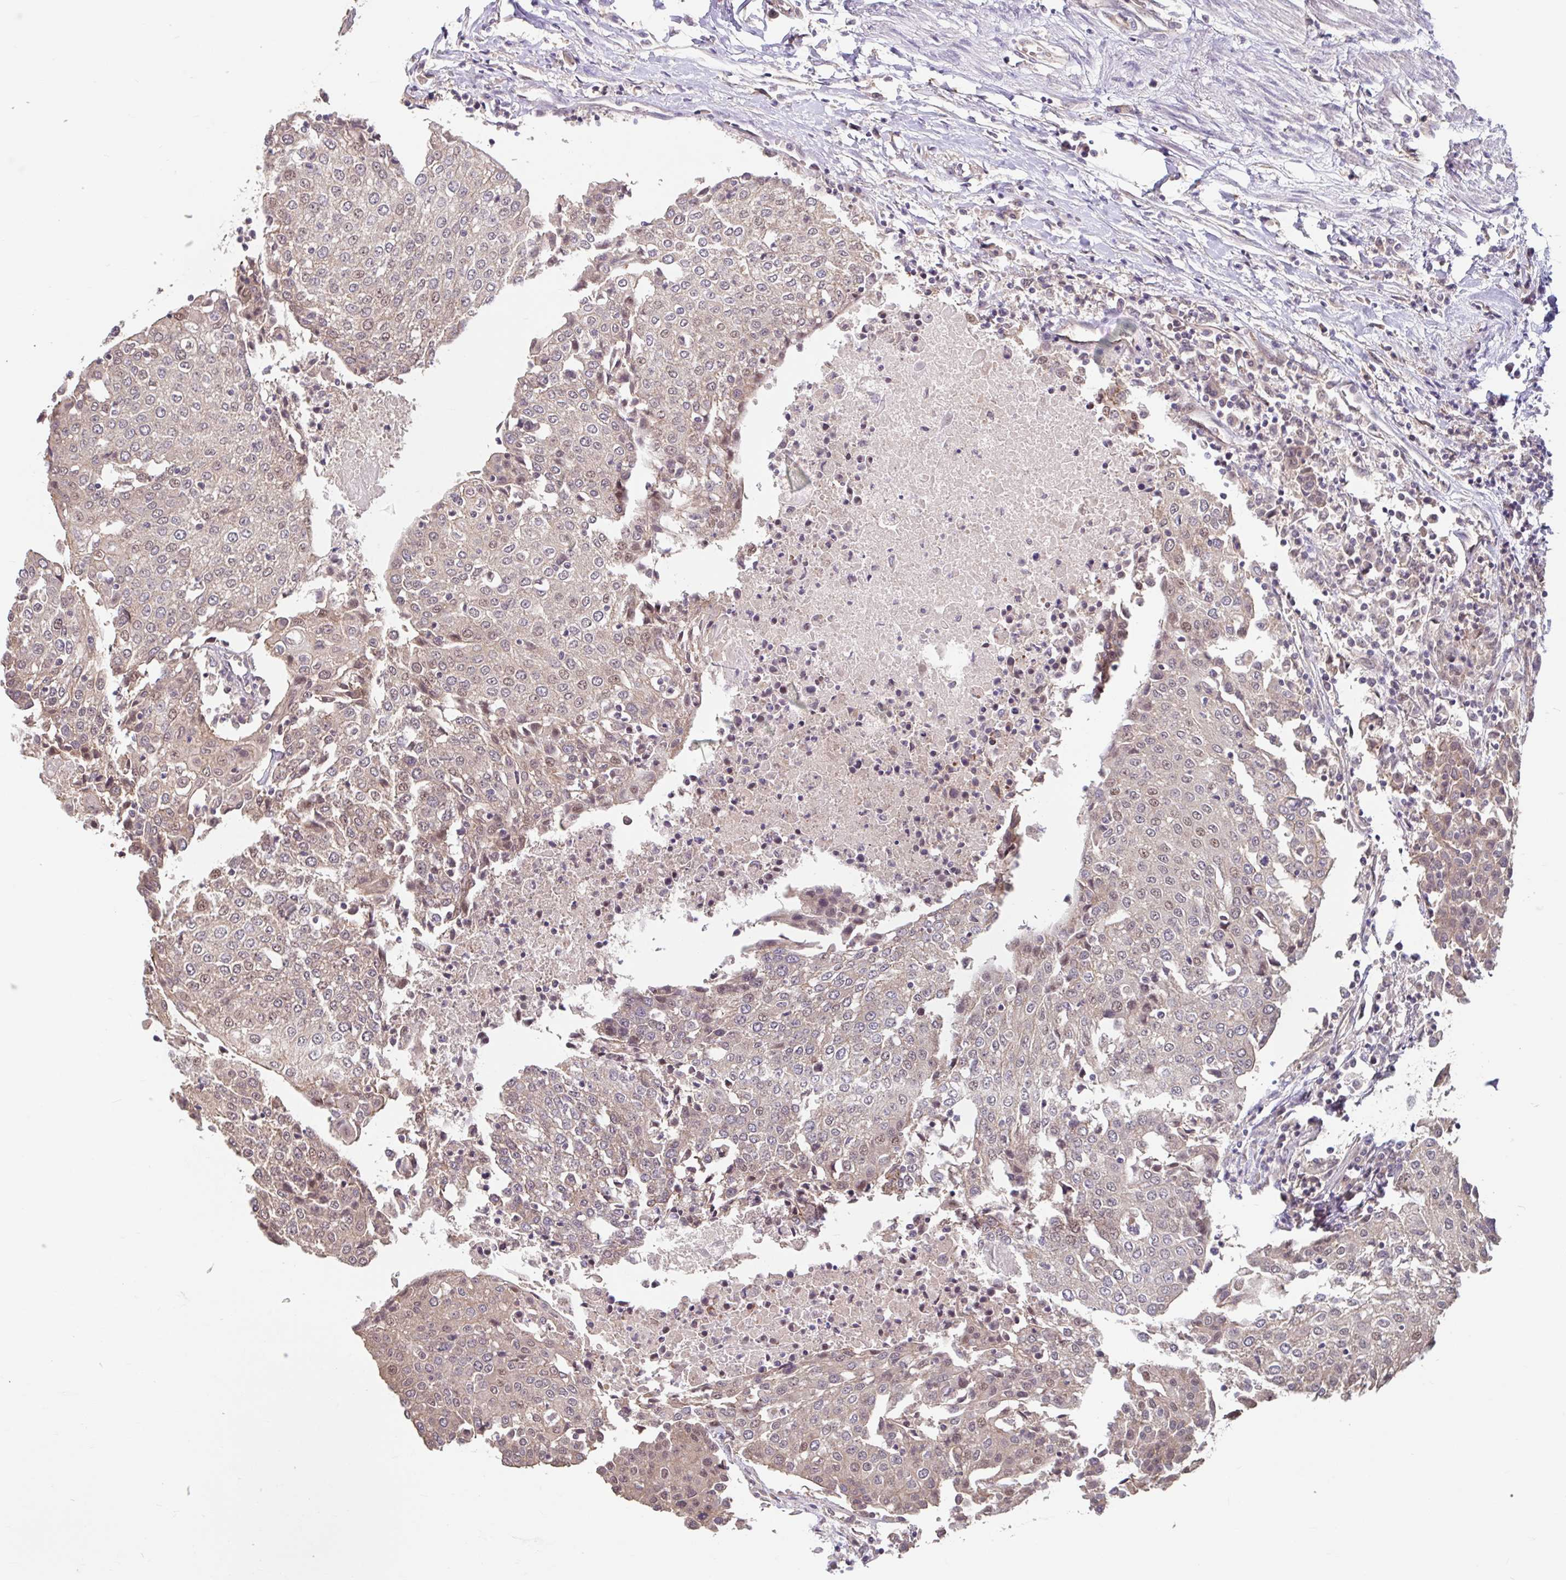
{"staining": {"intensity": "weak", "quantity": "<25%", "location": "nuclear"}, "tissue": "urothelial cancer", "cell_type": "Tumor cells", "image_type": "cancer", "snomed": [{"axis": "morphology", "description": "Urothelial carcinoma, High grade"}, {"axis": "topography", "description": "Urinary bladder"}], "caption": "IHC photomicrograph of neoplastic tissue: human urothelial carcinoma (high-grade) stained with DAB (3,3'-diaminobenzidine) reveals no significant protein staining in tumor cells.", "gene": "STYXL1", "patient": {"sex": "female", "age": 85}}